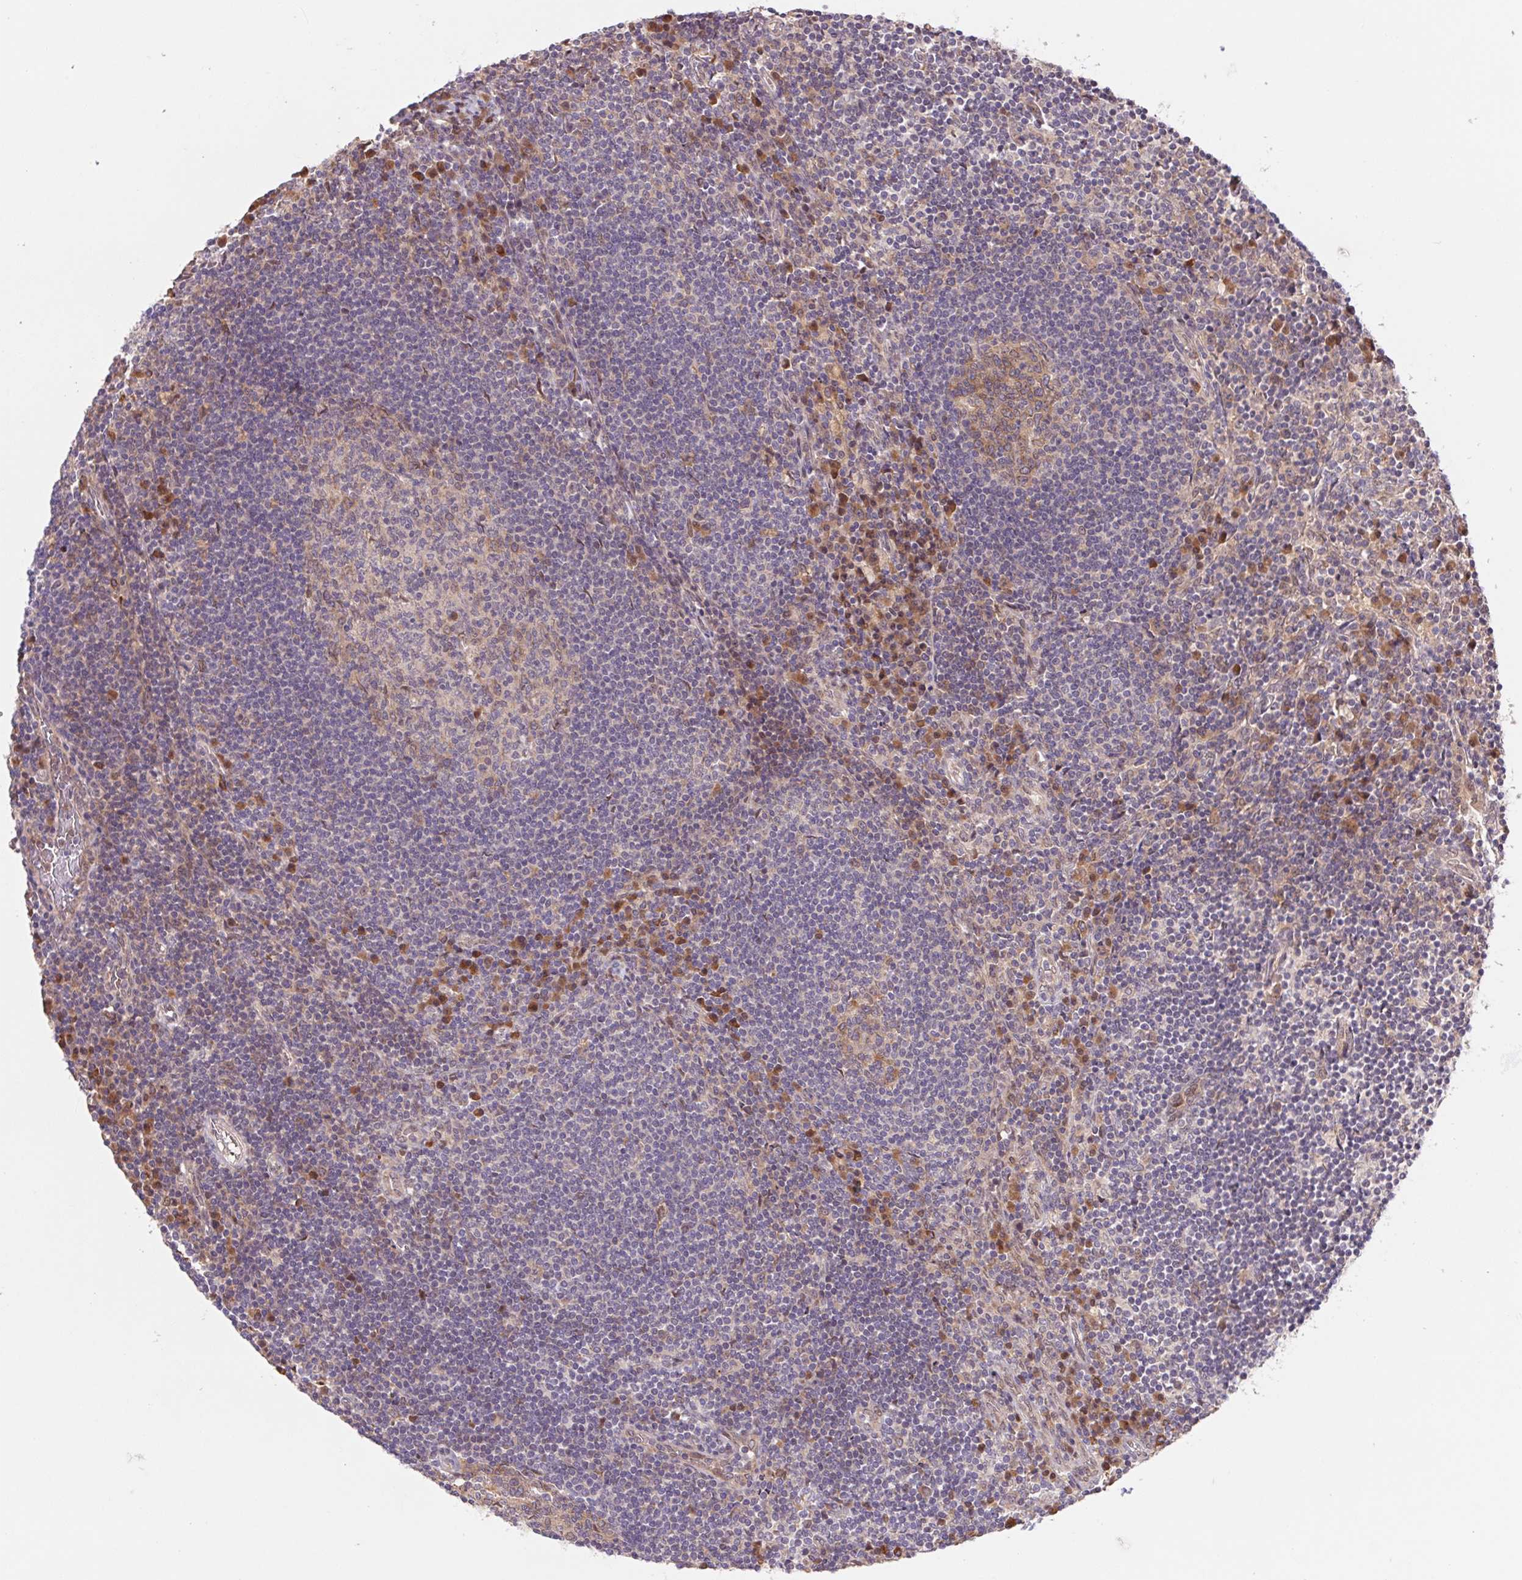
{"staining": {"intensity": "weak", "quantity": "25%-75%", "location": "cytoplasmic/membranous"}, "tissue": "lymph node", "cell_type": "Germinal center cells", "image_type": "normal", "snomed": [{"axis": "morphology", "description": "Normal tissue, NOS"}, {"axis": "topography", "description": "Lymph node"}], "caption": "Protein staining of unremarkable lymph node demonstrates weak cytoplasmic/membranous staining in about 25%-75% of germinal center cells. (DAB (3,3'-diaminobenzidine) = brown stain, brightfield microscopy at high magnification).", "gene": "RRM1", "patient": {"sex": "male", "age": 67}}